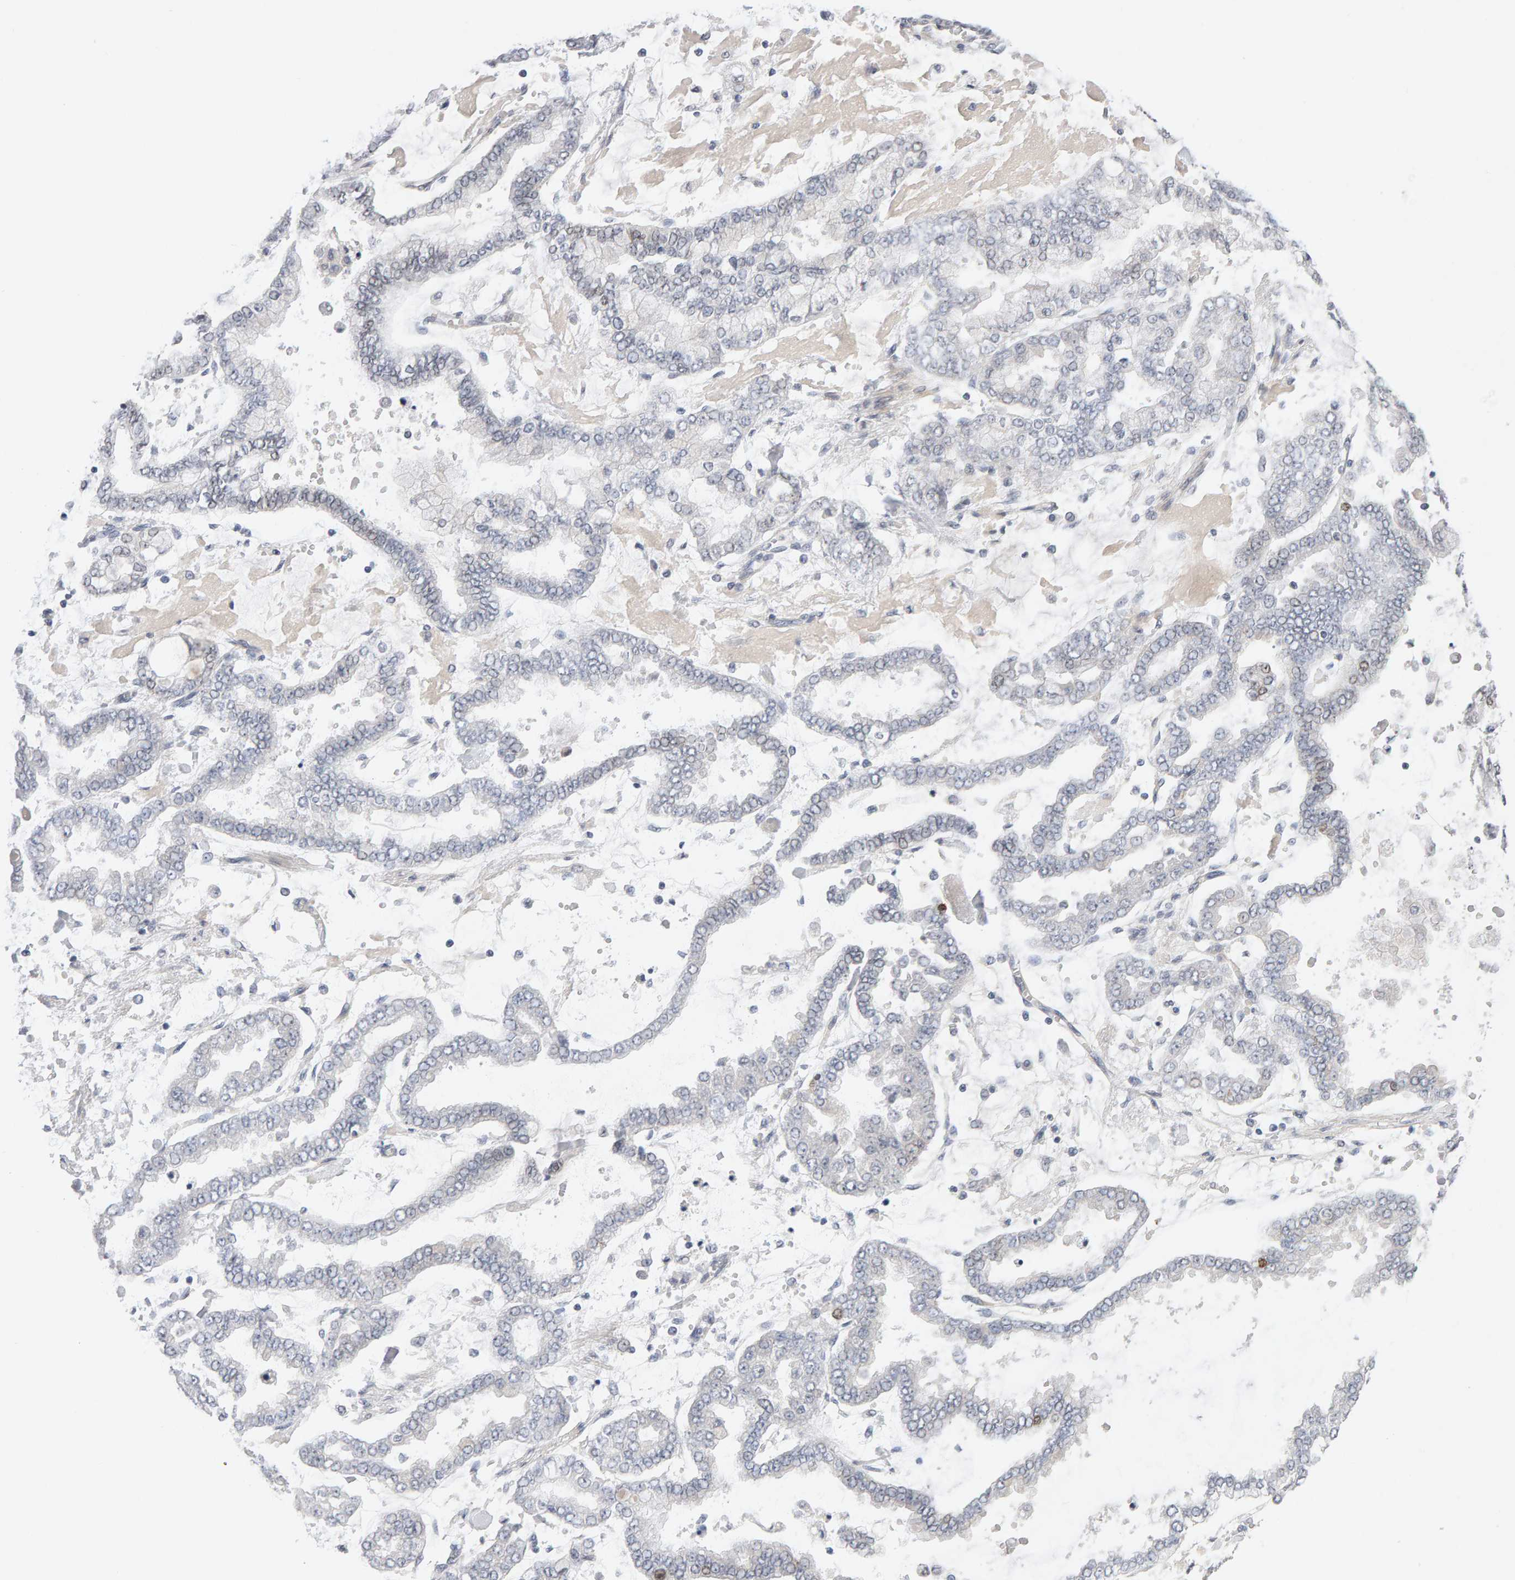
{"staining": {"intensity": "negative", "quantity": "none", "location": "none"}, "tissue": "stomach cancer", "cell_type": "Tumor cells", "image_type": "cancer", "snomed": [{"axis": "morphology", "description": "Normal tissue, NOS"}, {"axis": "morphology", "description": "Adenocarcinoma, NOS"}, {"axis": "topography", "description": "Stomach, upper"}, {"axis": "topography", "description": "Stomach"}], "caption": "Adenocarcinoma (stomach) stained for a protein using immunohistochemistry (IHC) demonstrates no expression tumor cells.", "gene": "HNF4A", "patient": {"sex": "male", "age": 76}}